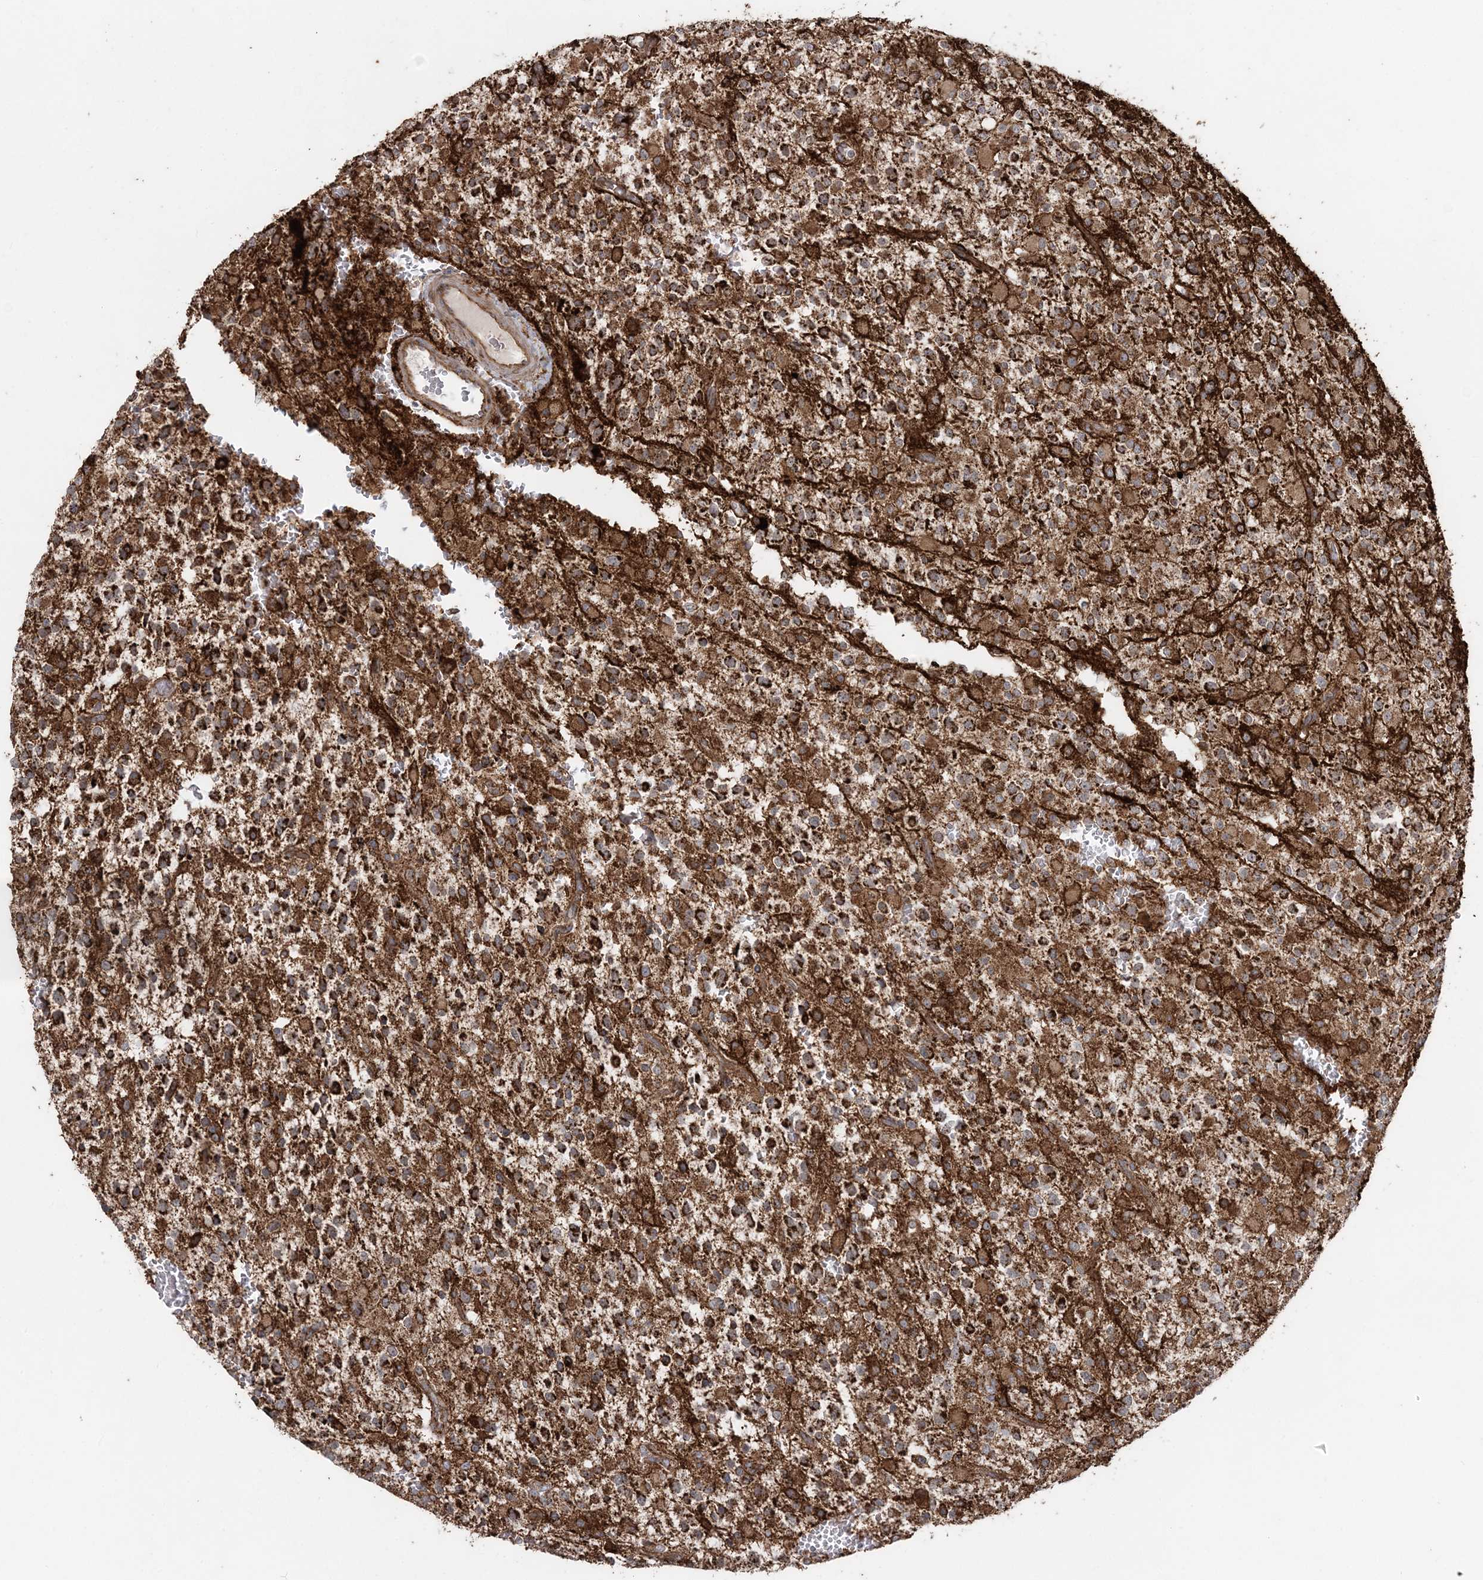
{"staining": {"intensity": "strong", "quantity": ">75%", "location": "cytoplasmic/membranous"}, "tissue": "glioma", "cell_type": "Tumor cells", "image_type": "cancer", "snomed": [{"axis": "morphology", "description": "Glioma, malignant, High grade"}, {"axis": "topography", "description": "Brain"}], "caption": "Immunohistochemistry image of neoplastic tissue: malignant glioma (high-grade) stained using IHC demonstrates high levels of strong protein expression localized specifically in the cytoplasmic/membranous of tumor cells, appearing as a cytoplasmic/membranous brown color.", "gene": "LRPPRC", "patient": {"sex": "male", "age": 34}}